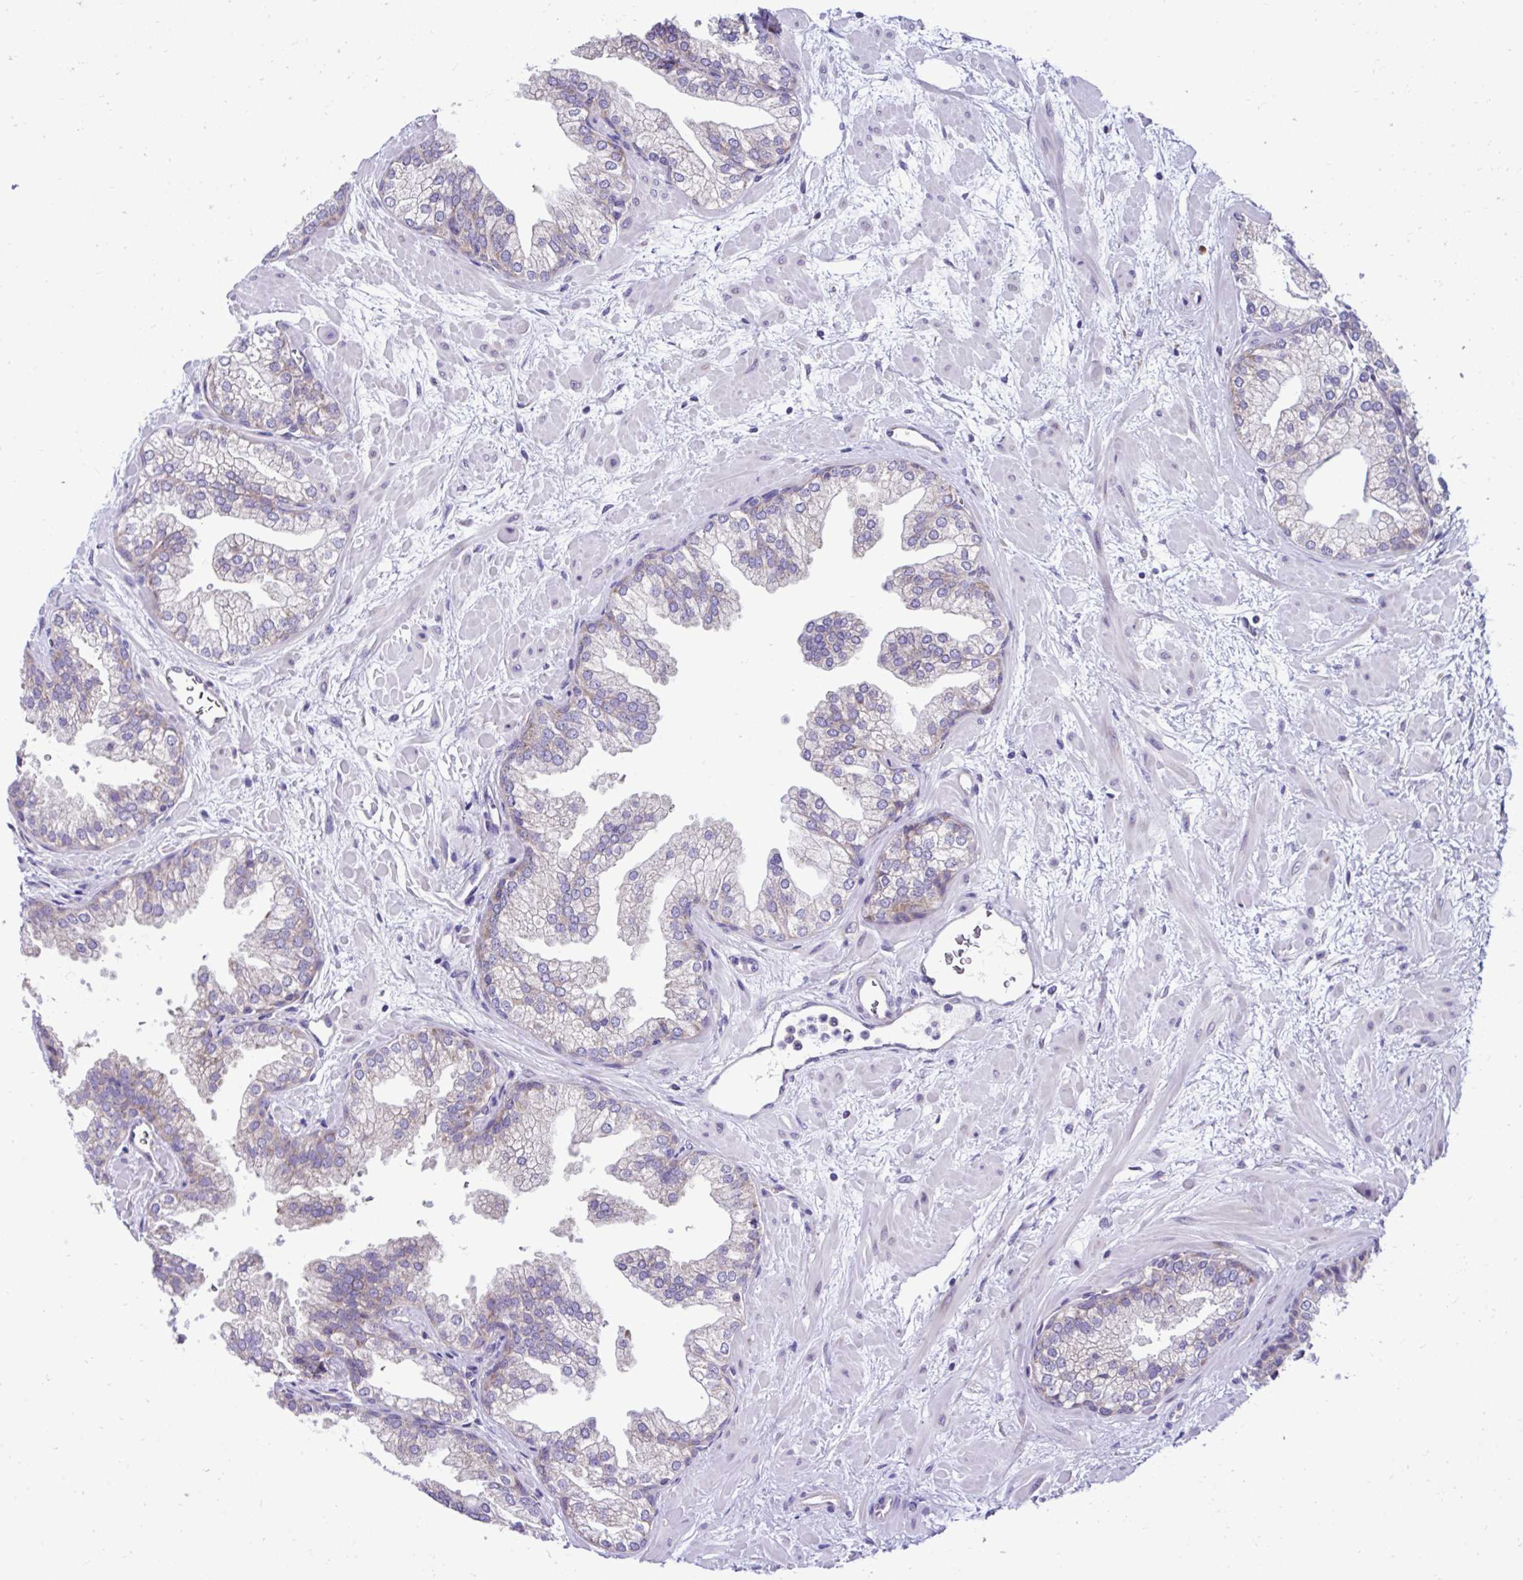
{"staining": {"intensity": "weak", "quantity": "<25%", "location": "cytoplasmic/membranous"}, "tissue": "prostate", "cell_type": "Glandular cells", "image_type": "normal", "snomed": [{"axis": "morphology", "description": "Normal tissue, NOS"}, {"axis": "topography", "description": "Prostate"}], "caption": "Human prostate stained for a protein using immunohistochemistry (IHC) displays no positivity in glandular cells.", "gene": "RPL7", "patient": {"sex": "male", "age": 37}}